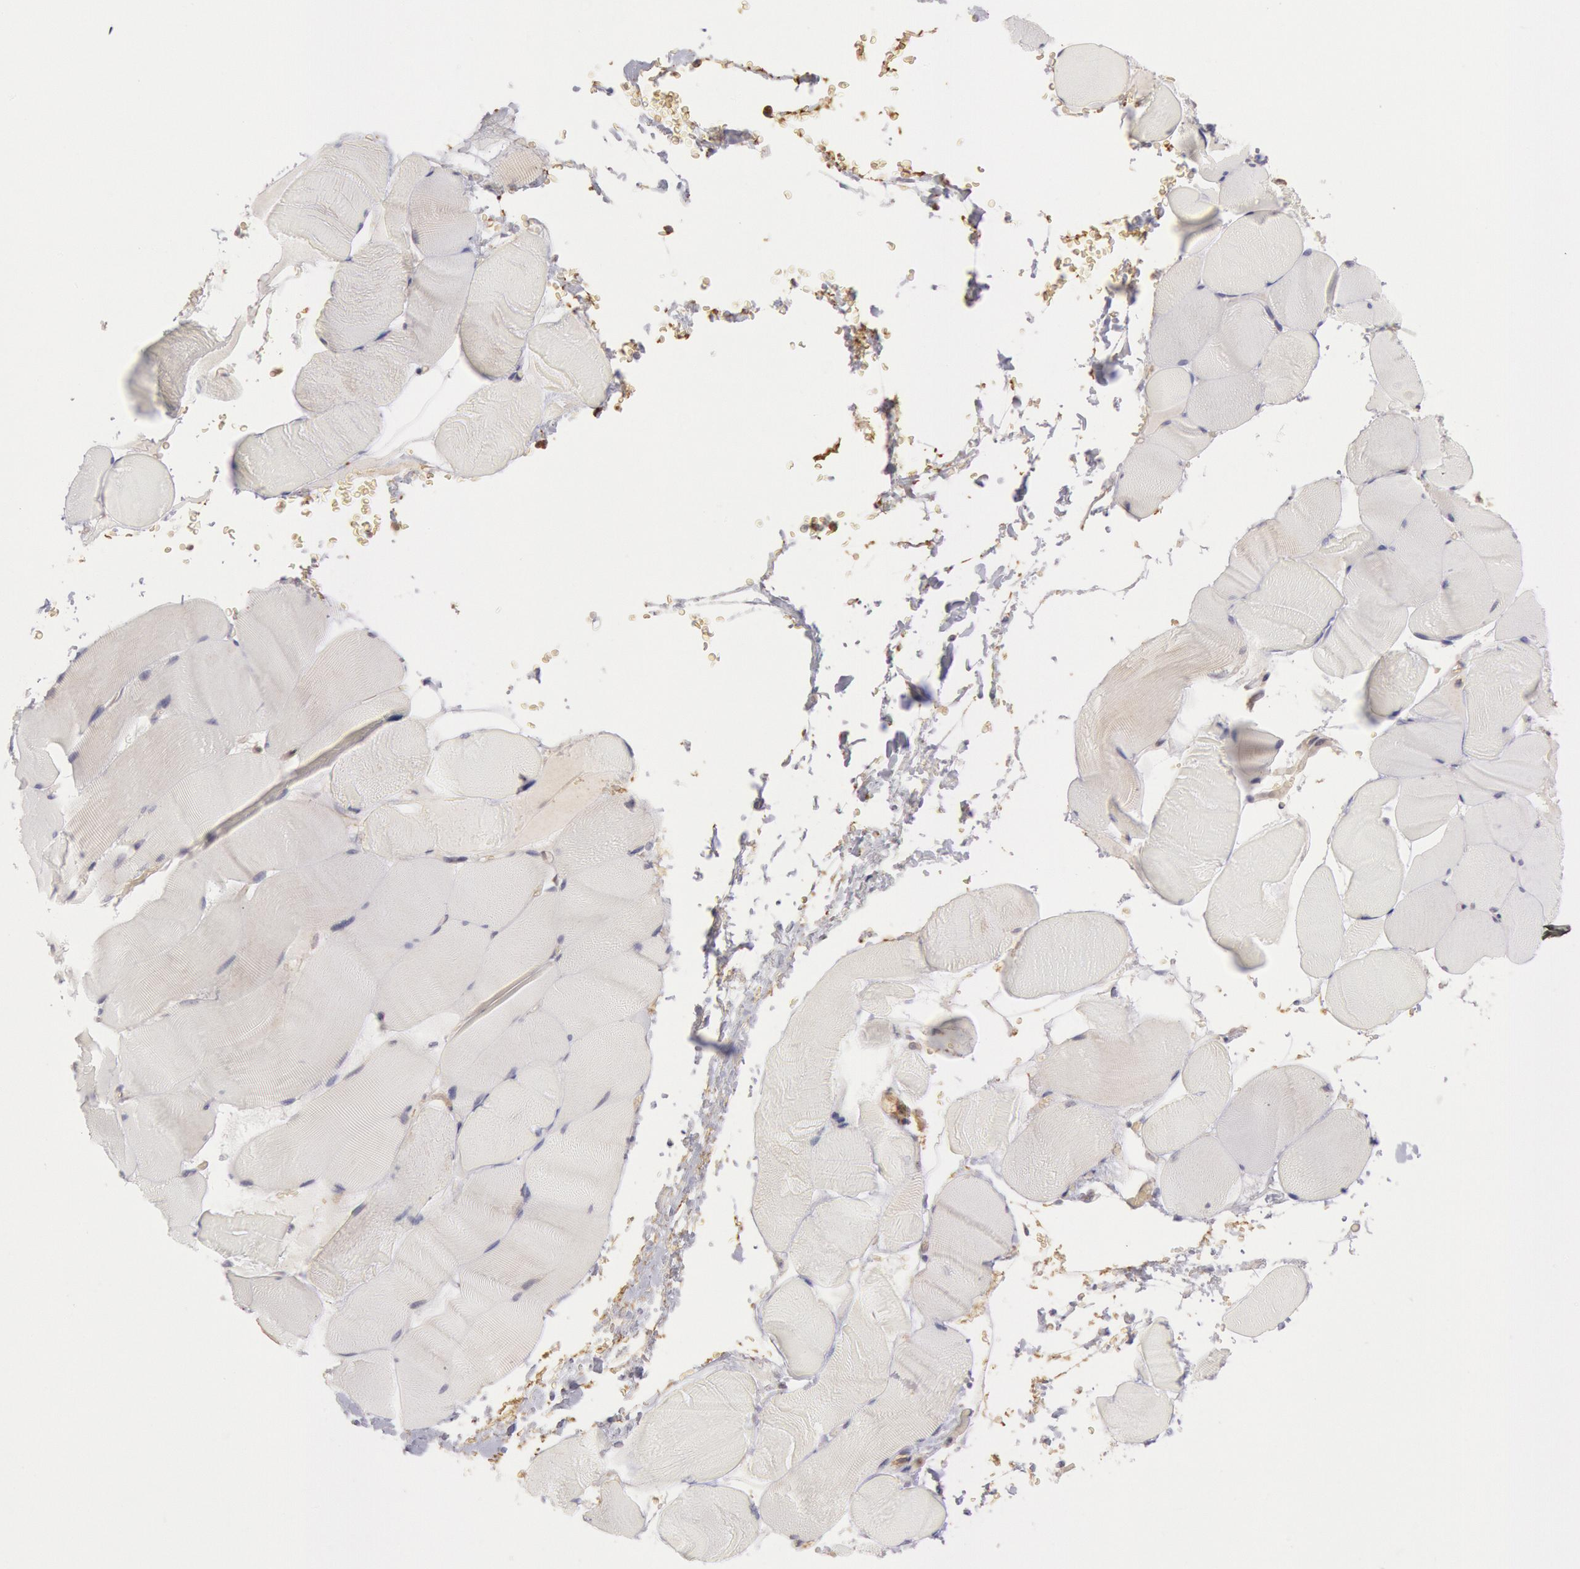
{"staining": {"intensity": "negative", "quantity": "none", "location": "none"}, "tissue": "skeletal muscle", "cell_type": "Myocytes", "image_type": "normal", "snomed": [{"axis": "morphology", "description": "Normal tissue, NOS"}, {"axis": "topography", "description": "Skeletal muscle"}], "caption": "Skeletal muscle stained for a protein using IHC demonstrates no positivity myocytes.", "gene": "PLA2G6", "patient": {"sex": "male", "age": 62}}